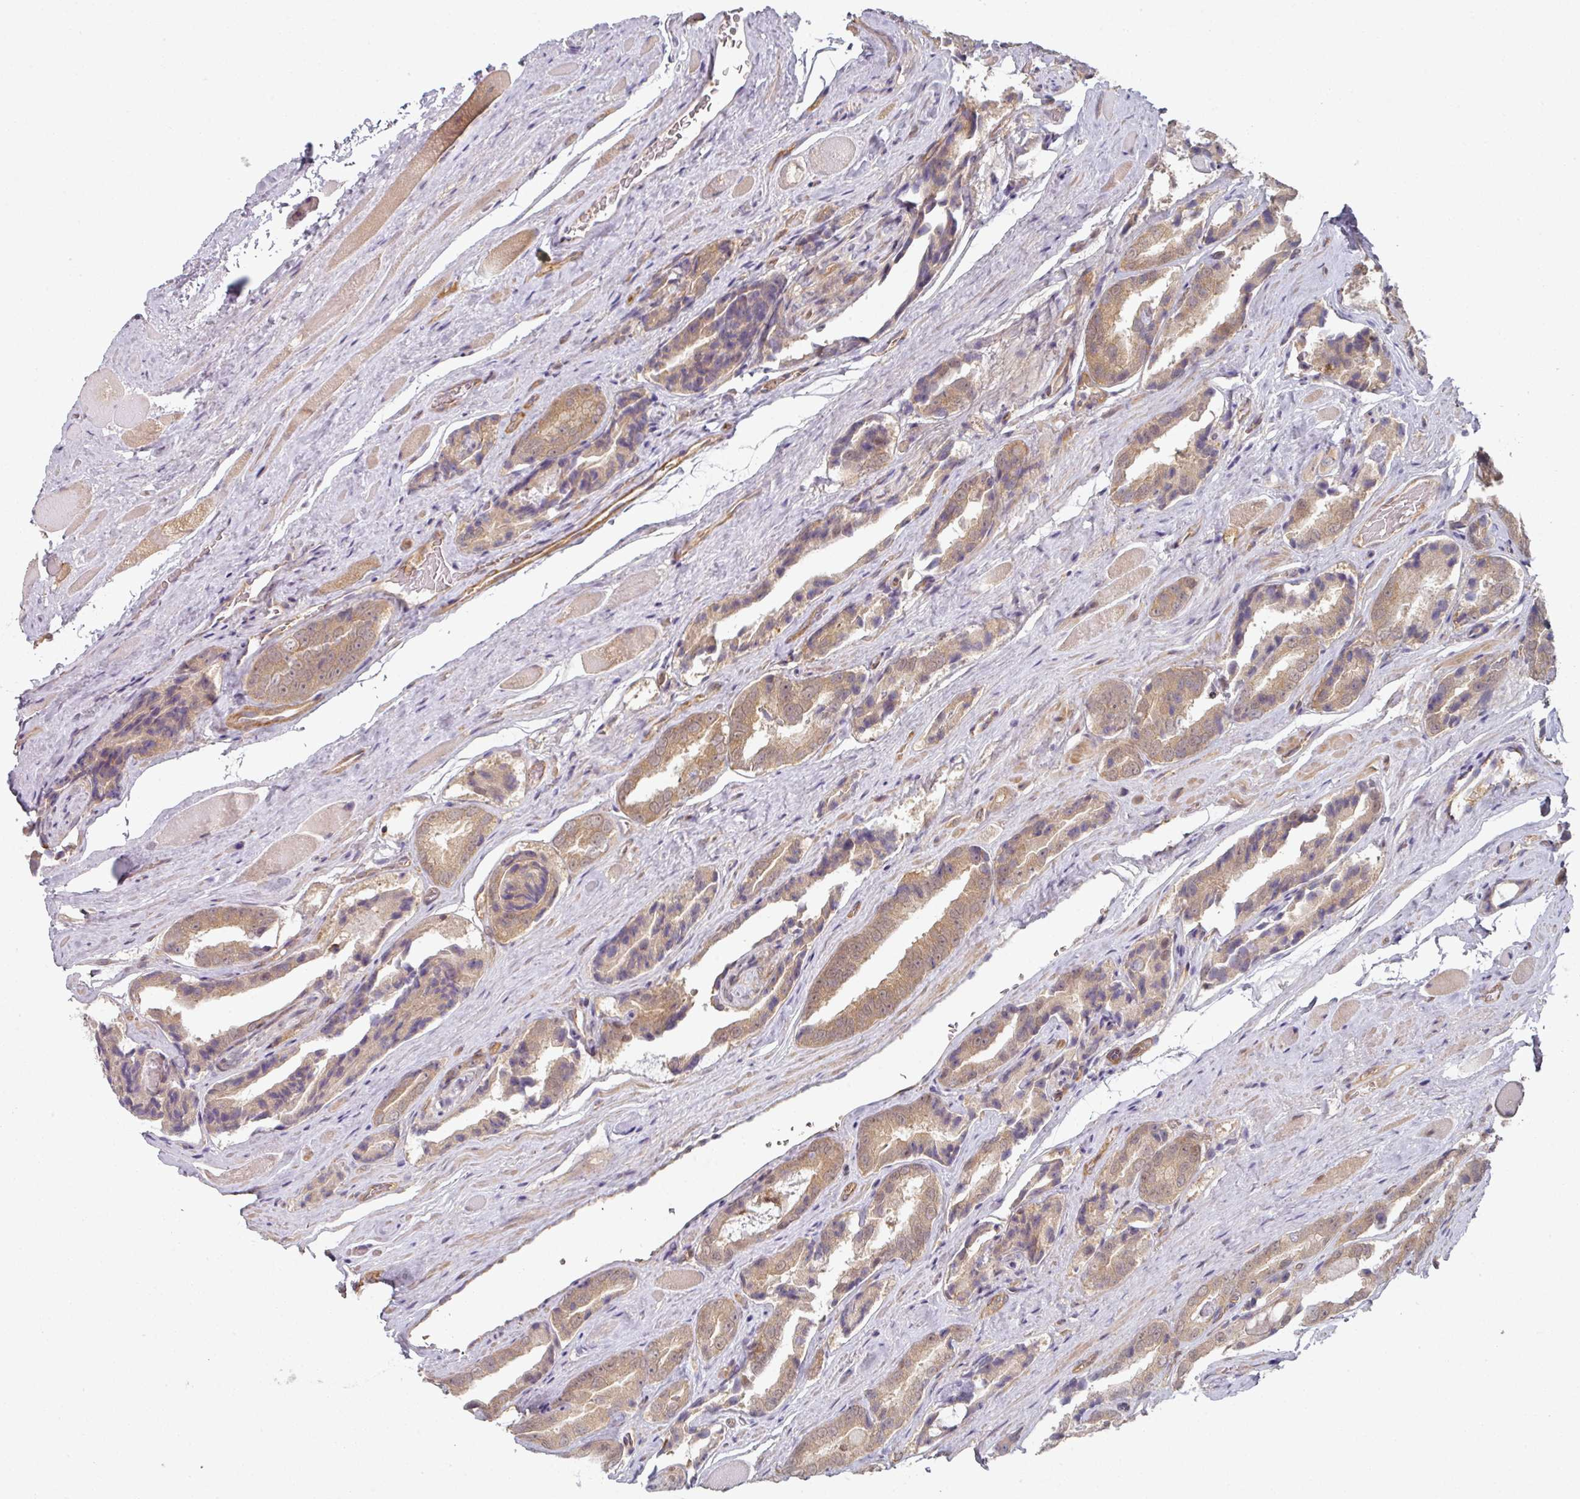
{"staining": {"intensity": "moderate", "quantity": ">75%", "location": "cytoplasmic/membranous"}, "tissue": "prostate cancer", "cell_type": "Tumor cells", "image_type": "cancer", "snomed": [{"axis": "morphology", "description": "Adenocarcinoma, High grade"}, {"axis": "topography", "description": "Prostate"}], "caption": "Immunohistochemistry of prostate cancer (adenocarcinoma (high-grade)) demonstrates medium levels of moderate cytoplasmic/membranous expression in about >75% of tumor cells.", "gene": "PSME3IP1", "patient": {"sex": "male", "age": 72}}